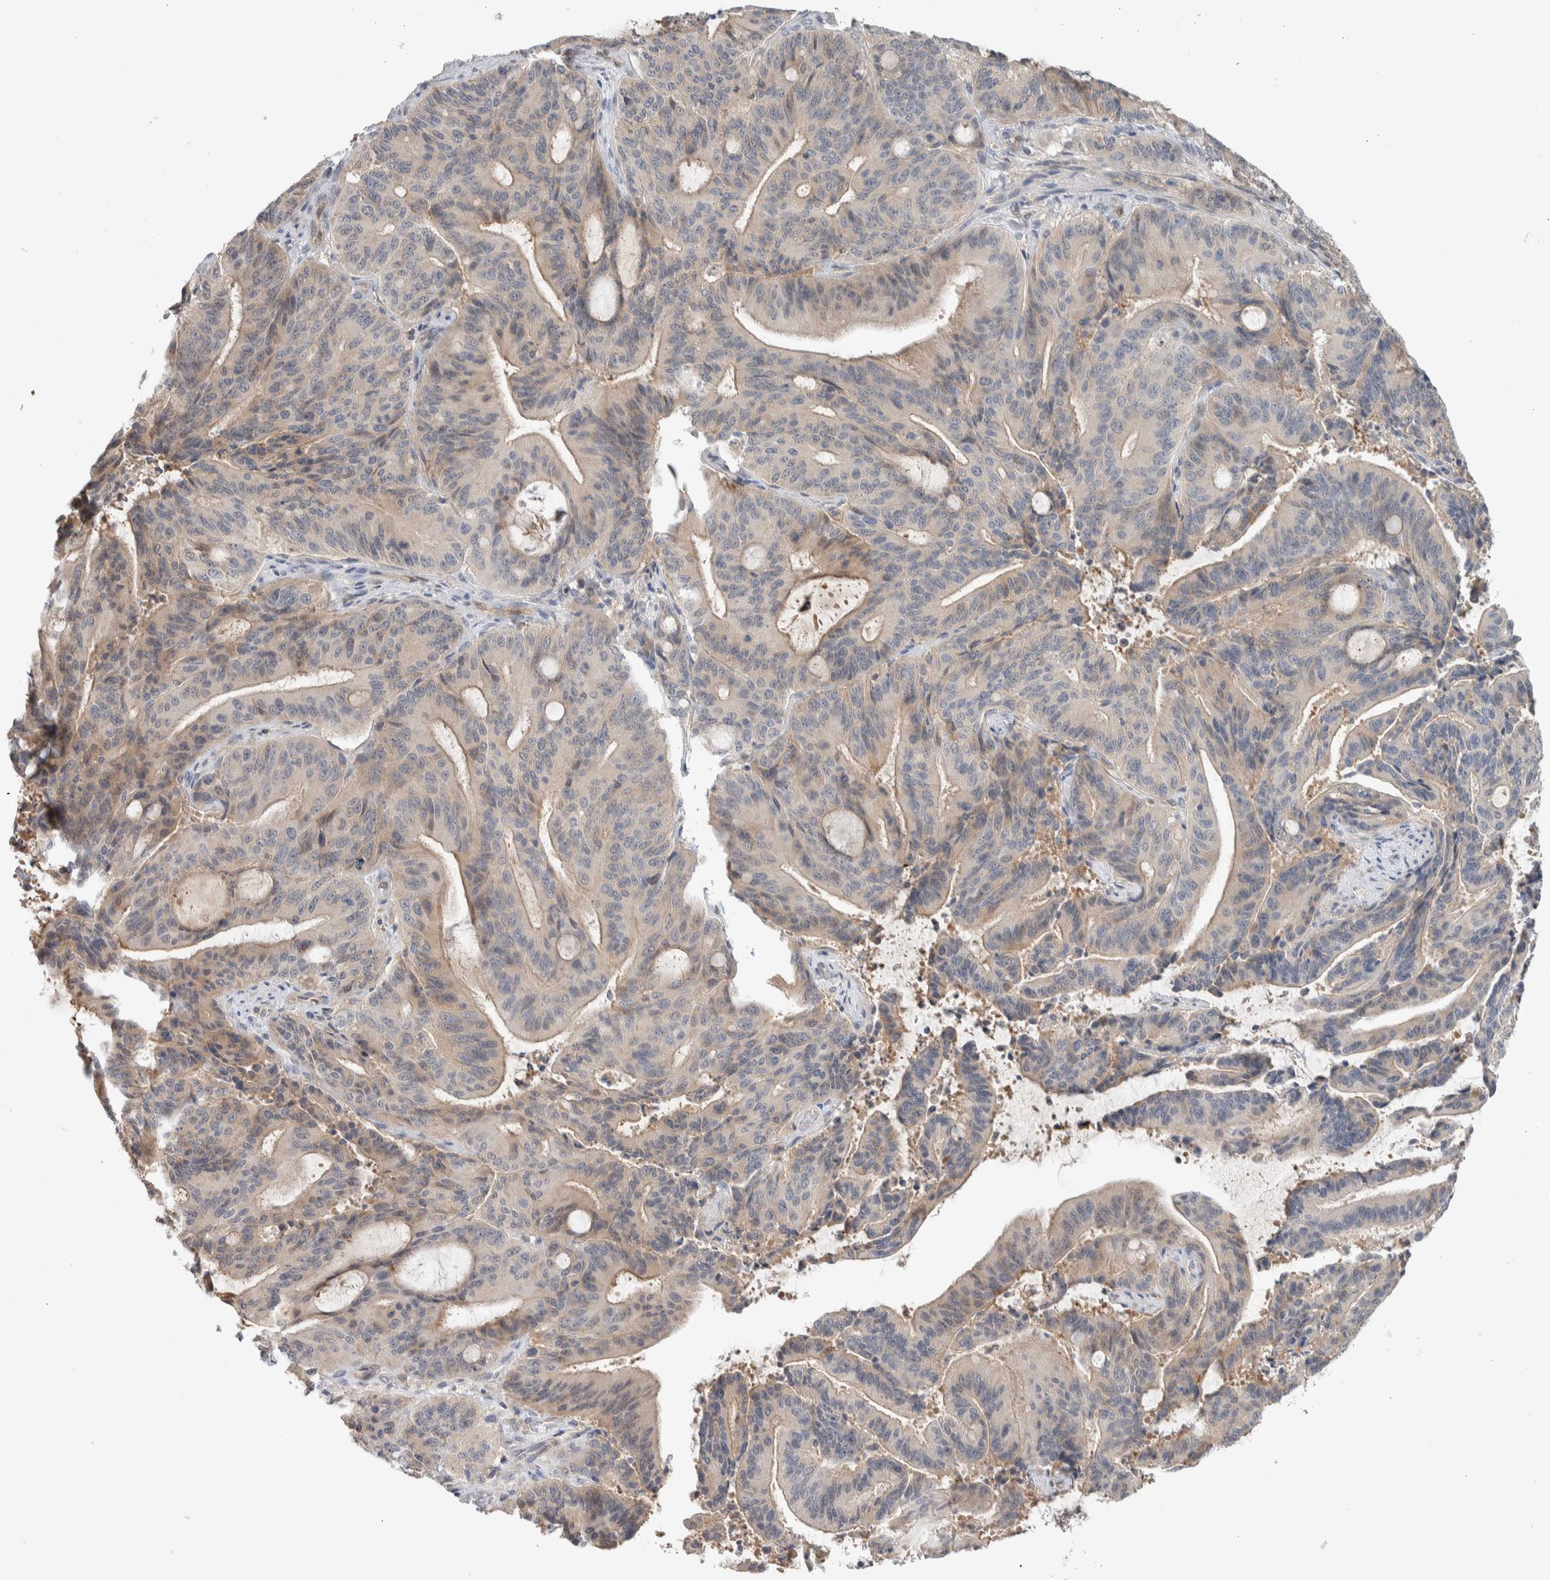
{"staining": {"intensity": "weak", "quantity": "25%-75%", "location": "cytoplasmic/membranous"}, "tissue": "liver cancer", "cell_type": "Tumor cells", "image_type": "cancer", "snomed": [{"axis": "morphology", "description": "Normal tissue, NOS"}, {"axis": "morphology", "description": "Cholangiocarcinoma"}, {"axis": "topography", "description": "Liver"}, {"axis": "topography", "description": "Peripheral nerve tissue"}], "caption": "Brown immunohistochemical staining in cholangiocarcinoma (liver) reveals weak cytoplasmic/membranous staining in approximately 25%-75% of tumor cells.", "gene": "DEPTOR", "patient": {"sex": "female", "age": 73}}